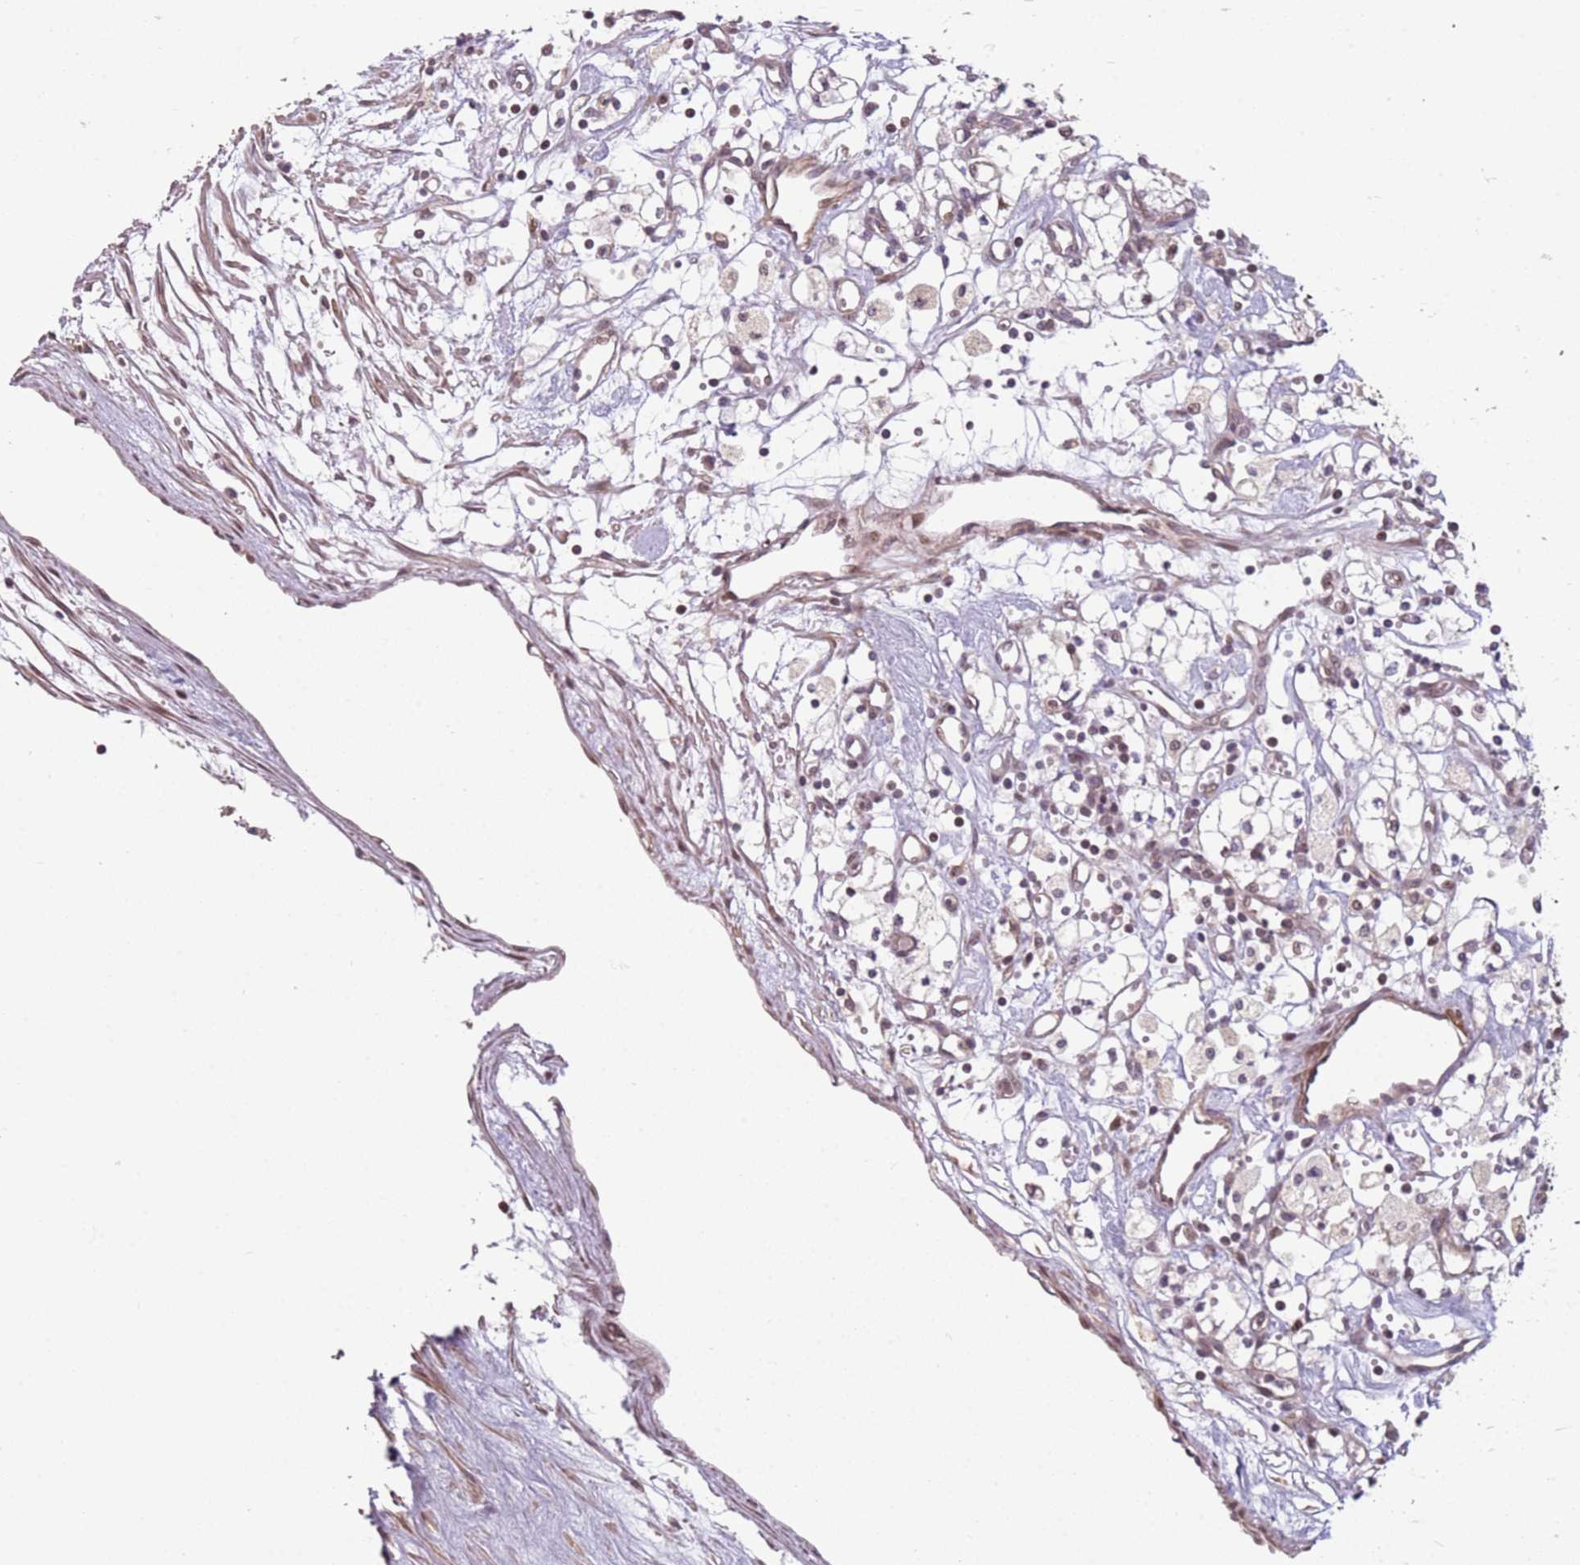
{"staining": {"intensity": "weak", "quantity": "25%-75%", "location": "cytoplasmic/membranous,nuclear"}, "tissue": "renal cancer", "cell_type": "Tumor cells", "image_type": "cancer", "snomed": [{"axis": "morphology", "description": "Adenocarcinoma, NOS"}, {"axis": "topography", "description": "Kidney"}], "caption": "This photomicrograph shows immunohistochemistry staining of human adenocarcinoma (renal), with low weak cytoplasmic/membranous and nuclear positivity in about 25%-75% of tumor cells.", "gene": "CHURC1", "patient": {"sex": "male", "age": 59}}